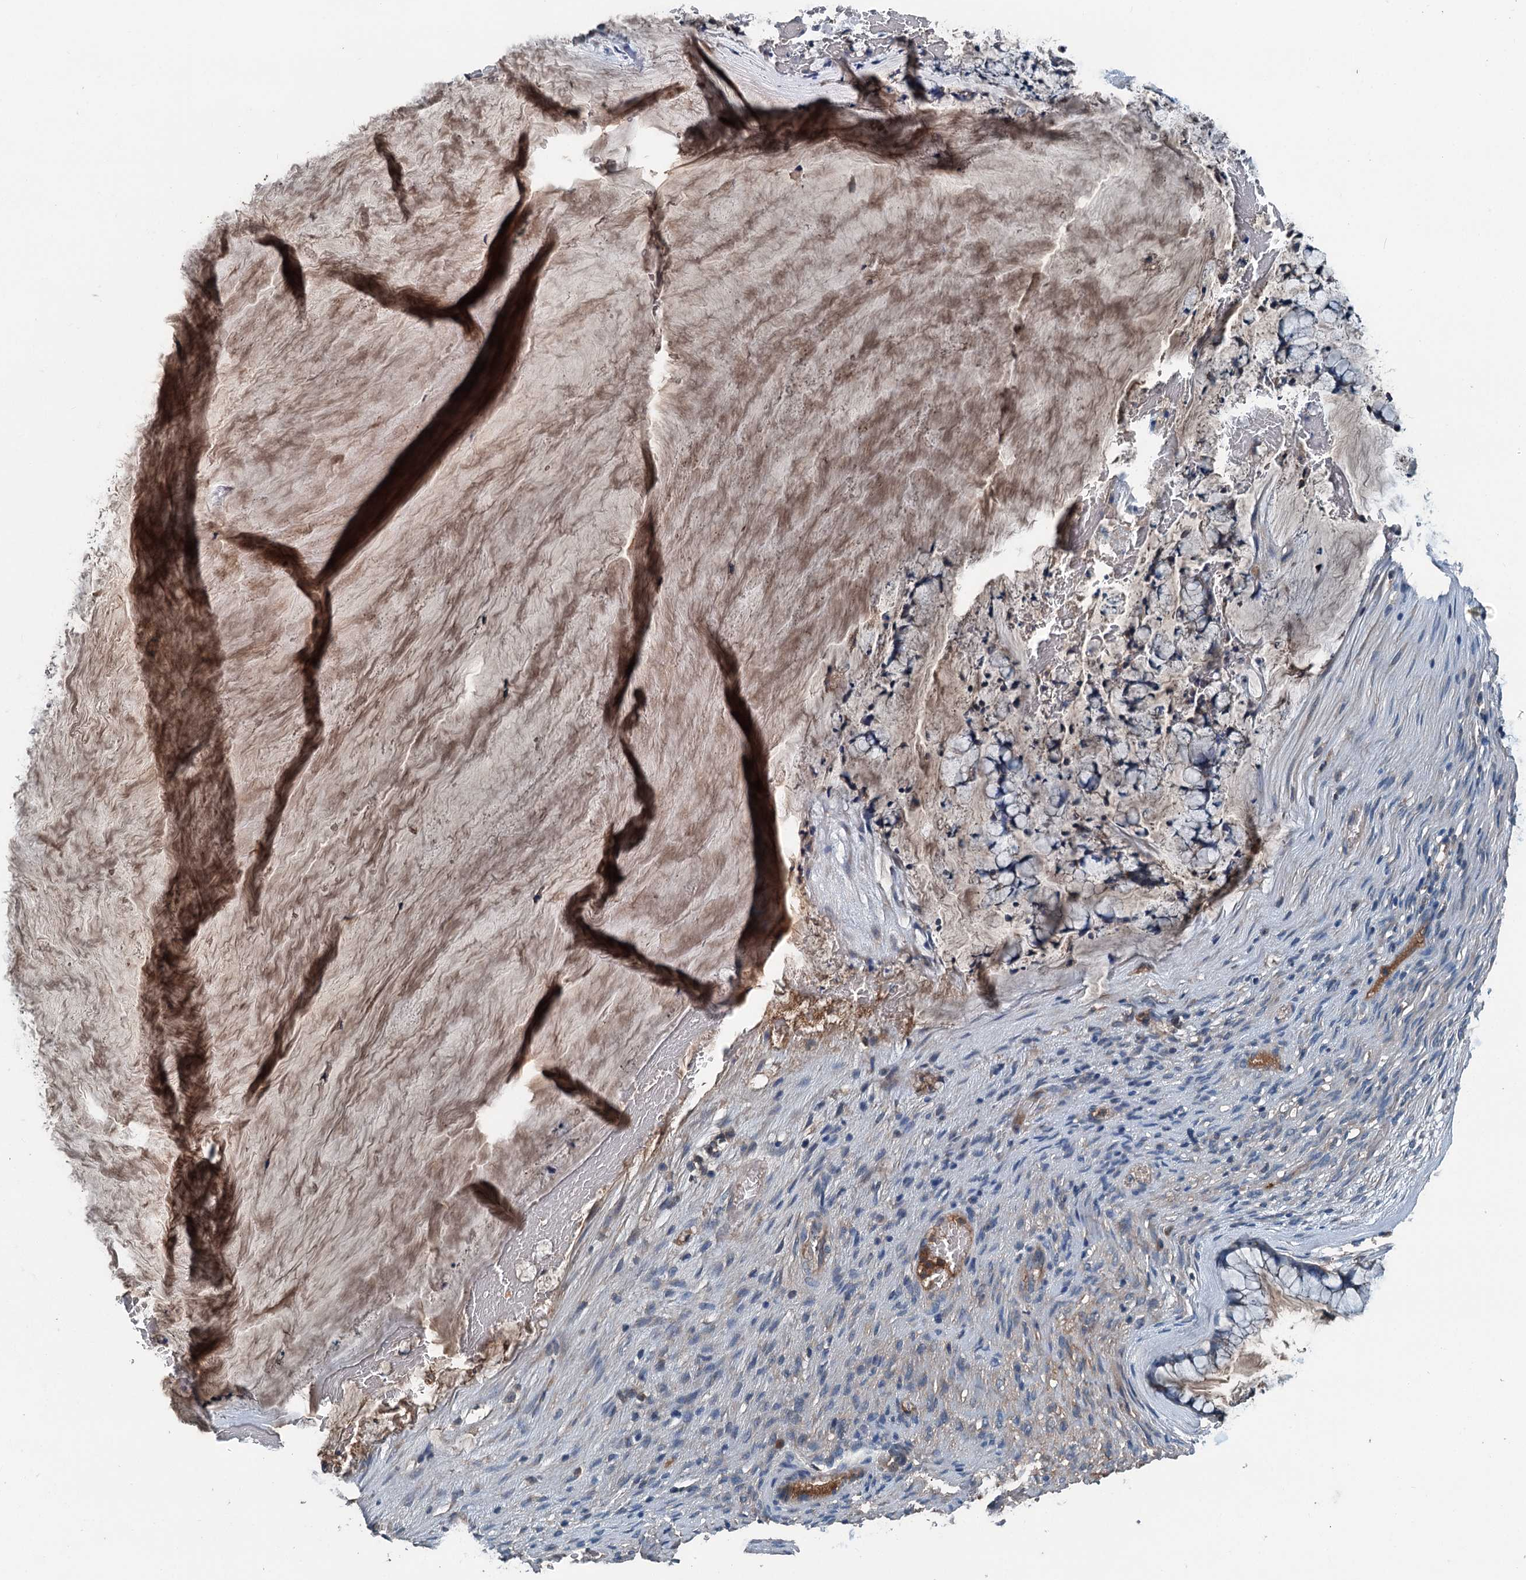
{"staining": {"intensity": "weak", "quantity": "25%-75%", "location": "cytoplasmic/membranous"}, "tissue": "ovarian cancer", "cell_type": "Tumor cells", "image_type": "cancer", "snomed": [{"axis": "morphology", "description": "Cystadenocarcinoma, mucinous, NOS"}, {"axis": "topography", "description": "Ovary"}], "caption": "Ovarian cancer stained with a brown dye demonstrates weak cytoplasmic/membranous positive expression in approximately 25%-75% of tumor cells.", "gene": "PDSS1", "patient": {"sex": "female", "age": 42}}